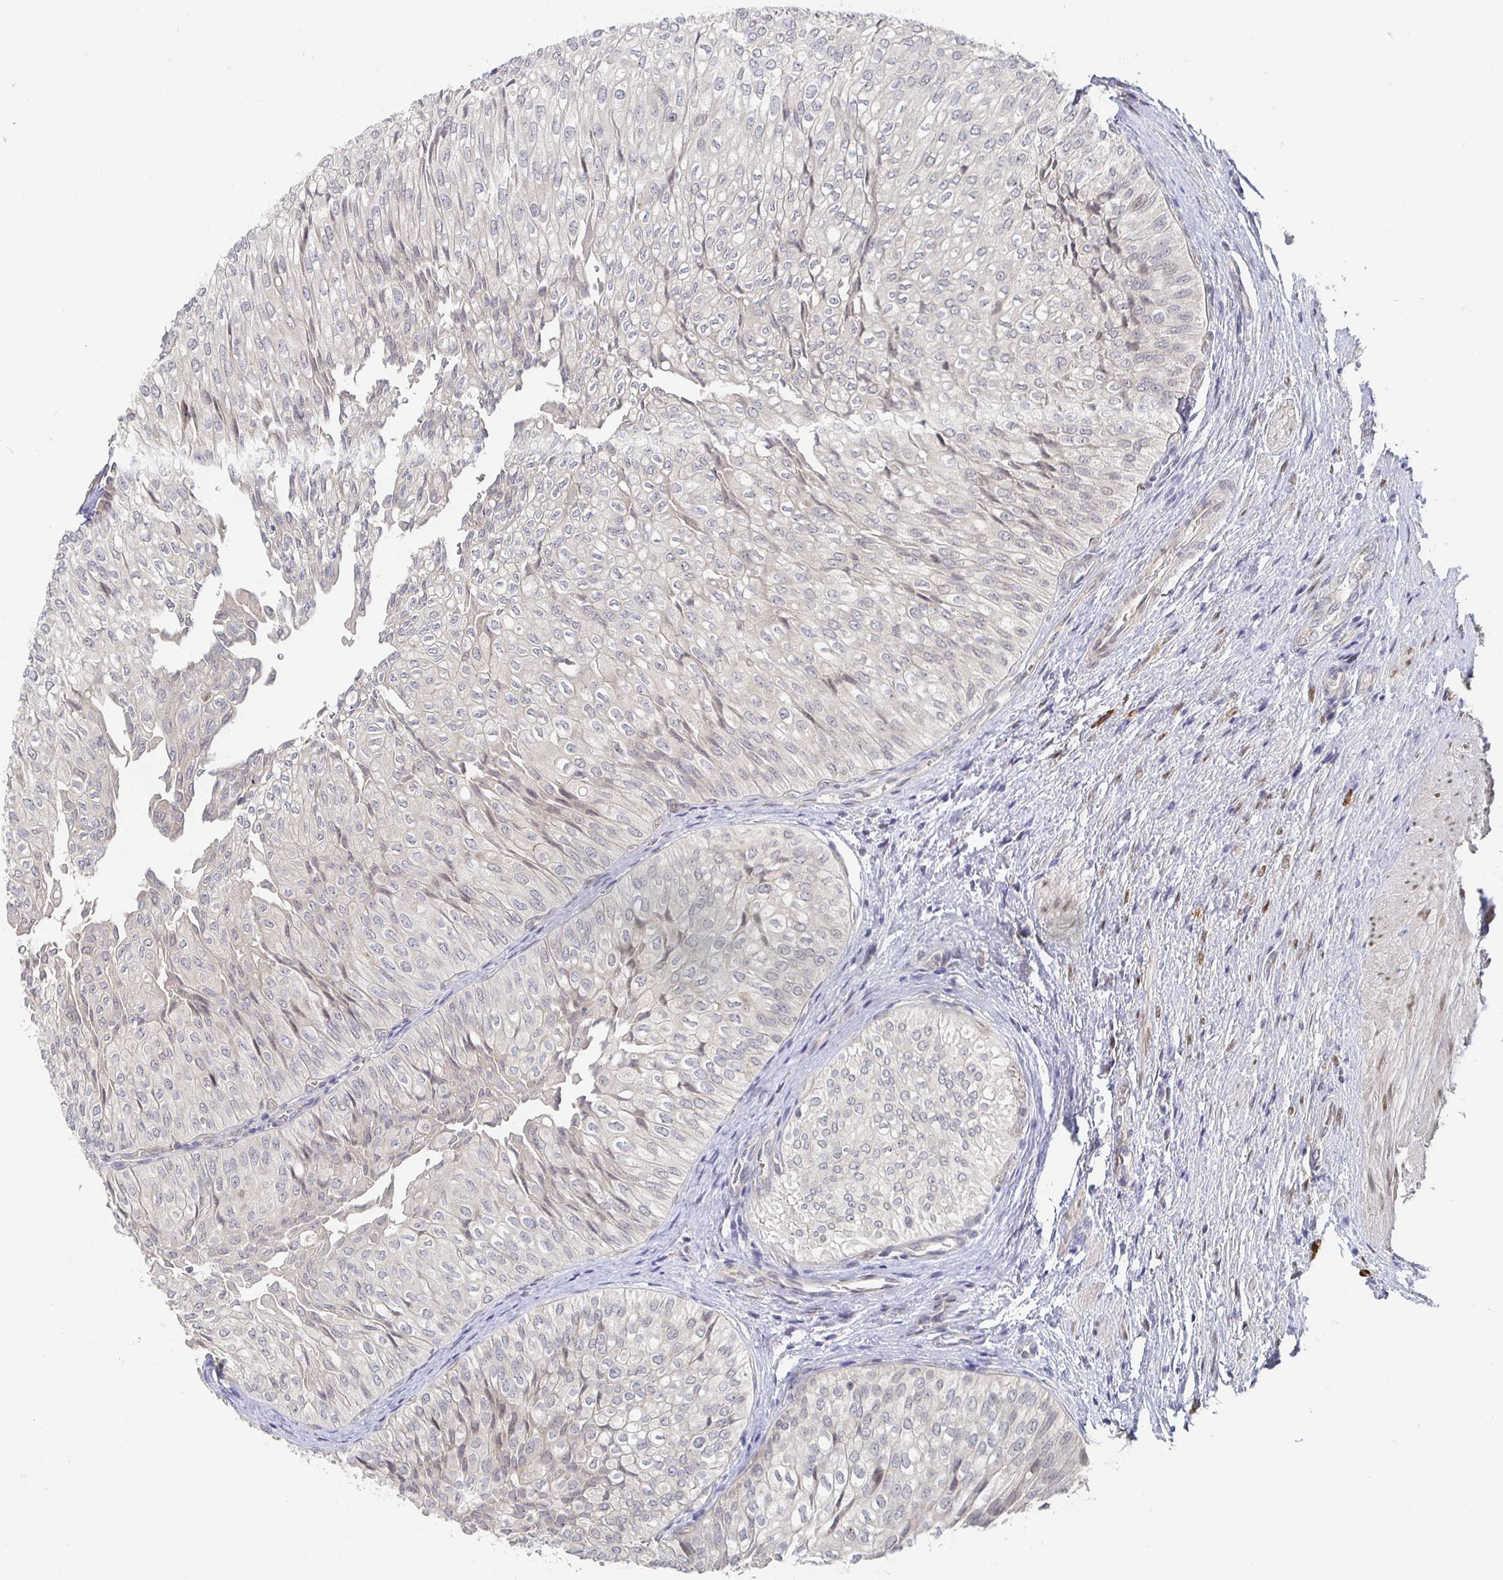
{"staining": {"intensity": "weak", "quantity": "<25%", "location": "nuclear"}, "tissue": "urothelial cancer", "cell_type": "Tumor cells", "image_type": "cancer", "snomed": [{"axis": "morphology", "description": "Urothelial carcinoma, NOS"}, {"axis": "topography", "description": "Urinary bladder"}], "caption": "Immunohistochemistry (IHC) image of neoplastic tissue: transitional cell carcinoma stained with DAB exhibits no significant protein staining in tumor cells.", "gene": "MEIS1", "patient": {"sex": "male", "age": 62}}